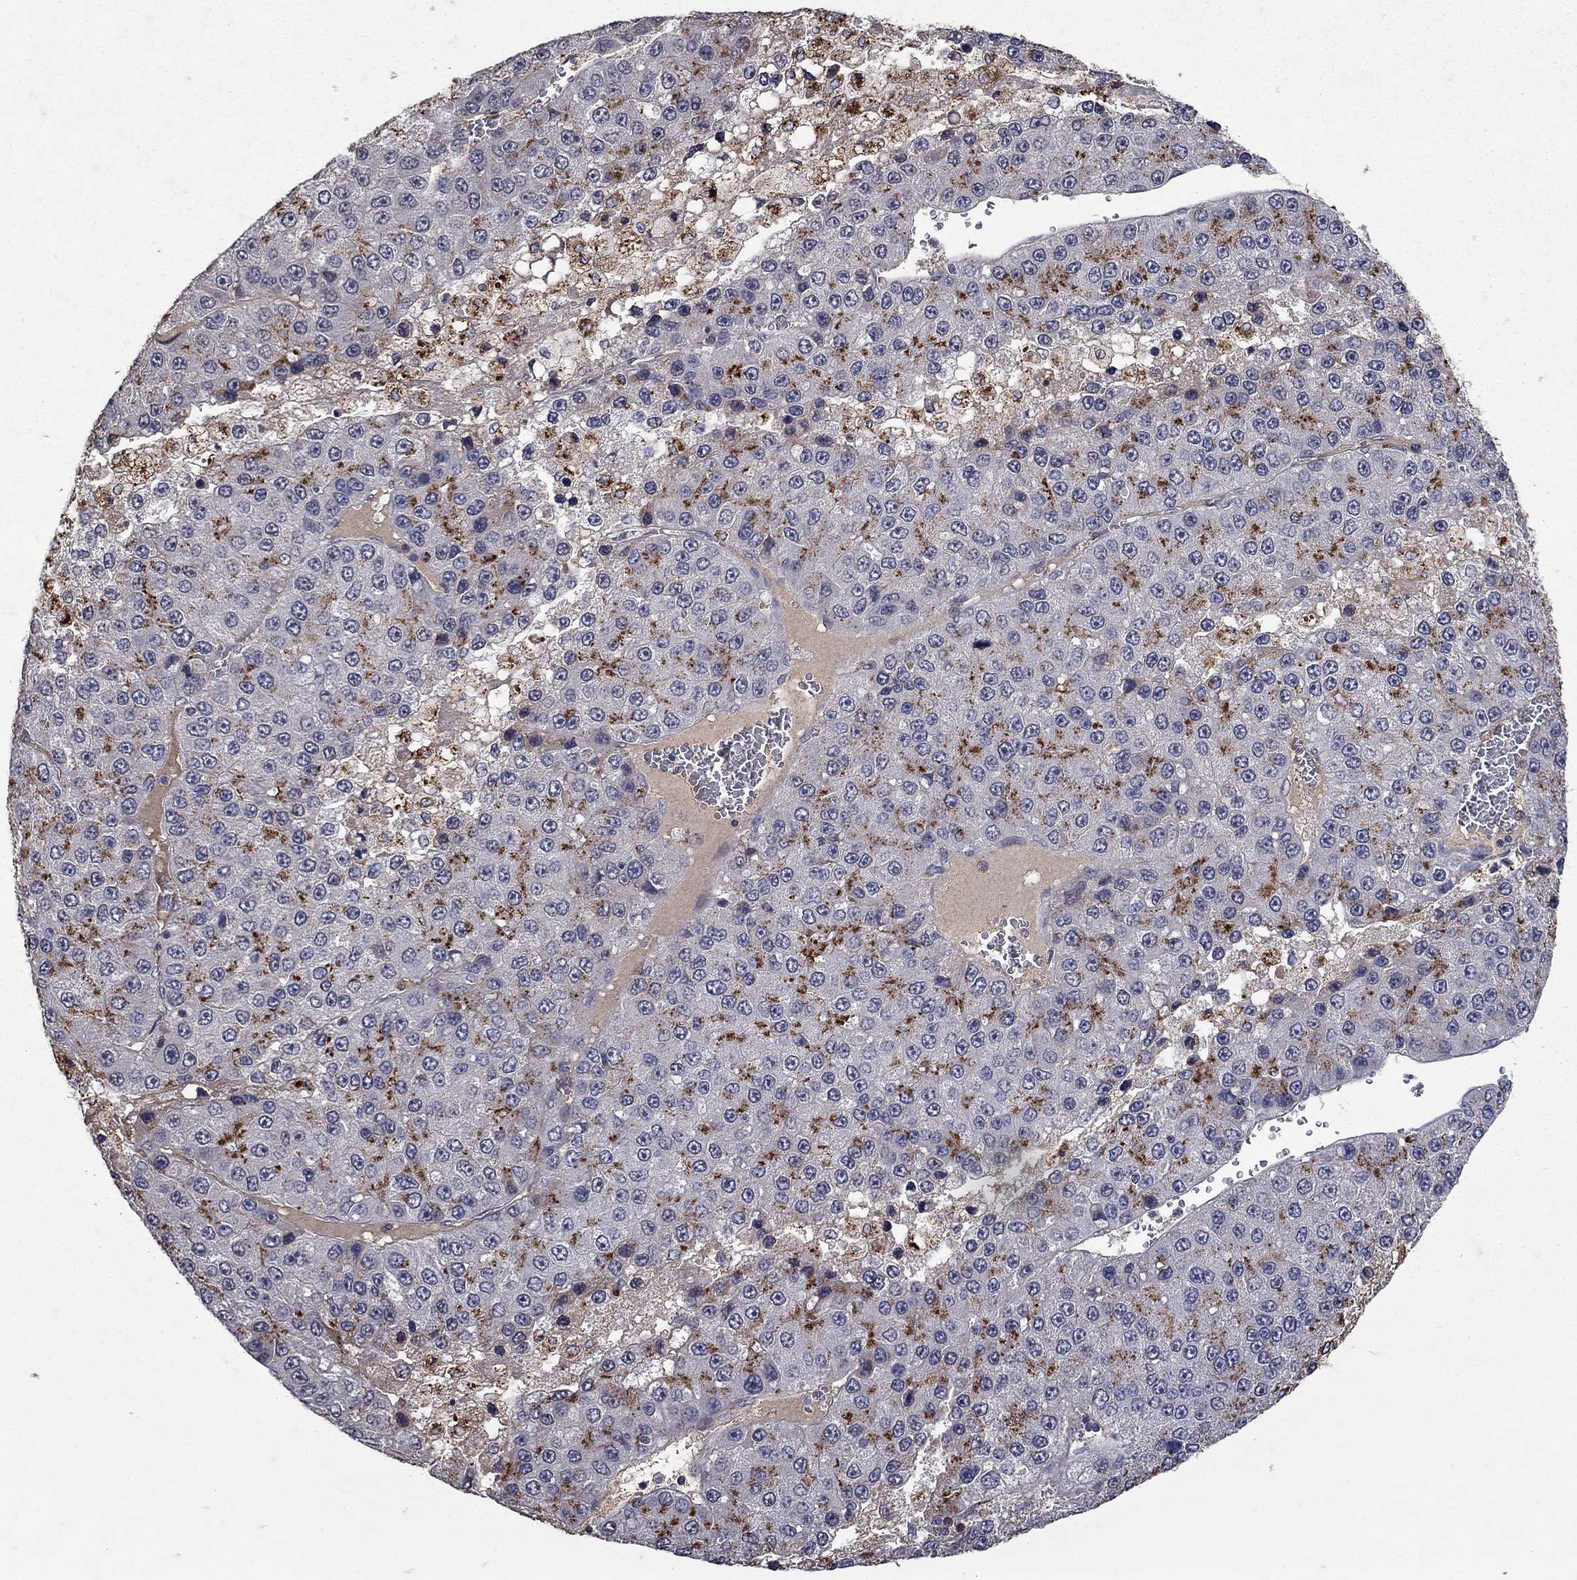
{"staining": {"intensity": "moderate", "quantity": "<25%", "location": "cytoplasmic/membranous"}, "tissue": "liver cancer", "cell_type": "Tumor cells", "image_type": "cancer", "snomed": [{"axis": "morphology", "description": "Carcinoma, Hepatocellular, NOS"}, {"axis": "topography", "description": "Liver"}], "caption": "The photomicrograph reveals a brown stain indicating the presence of a protein in the cytoplasmic/membranous of tumor cells in hepatocellular carcinoma (liver).", "gene": "NPC2", "patient": {"sex": "female", "age": 73}}